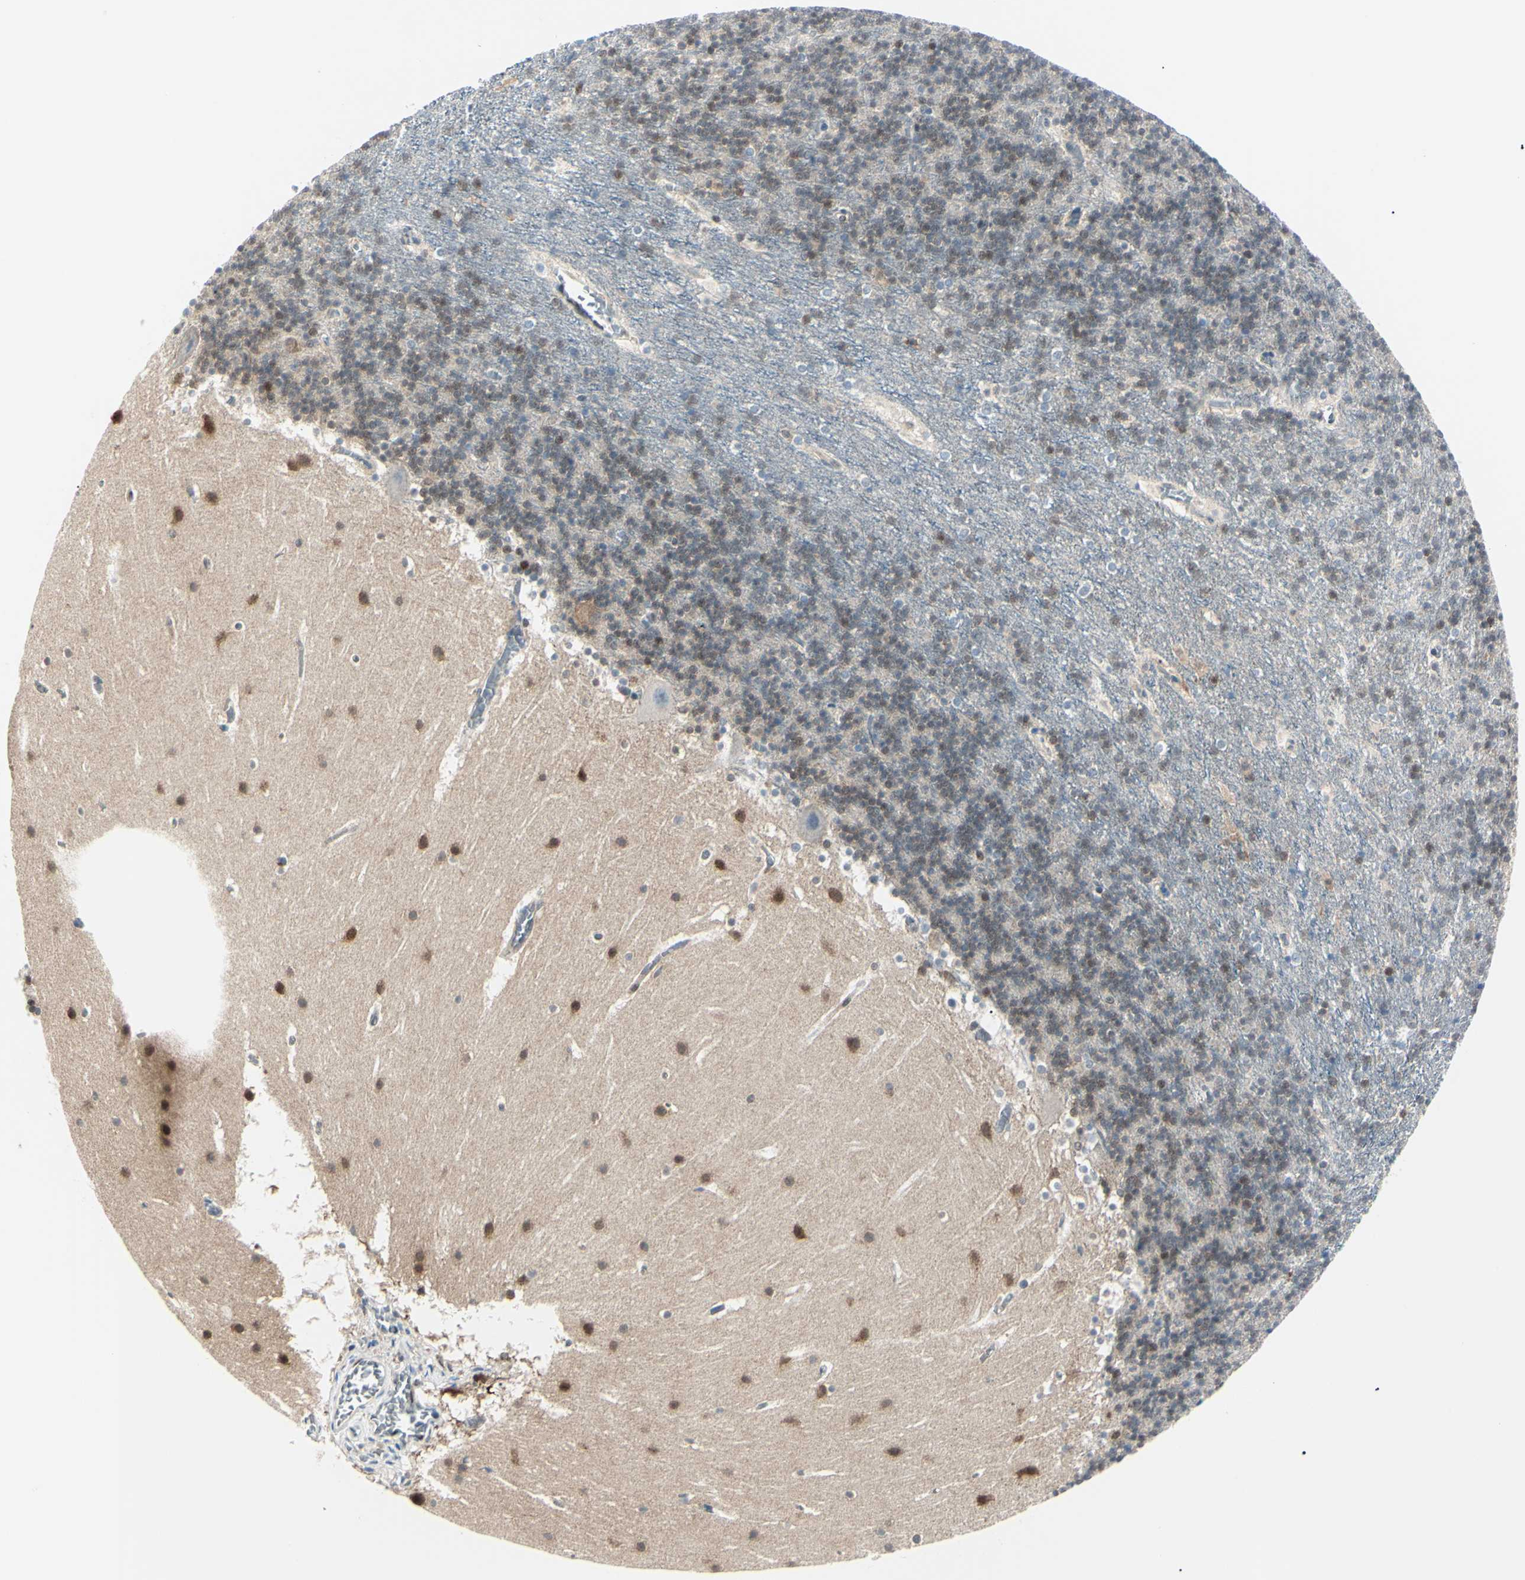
{"staining": {"intensity": "moderate", "quantity": "25%-75%", "location": "nuclear"}, "tissue": "cerebellum", "cell_type": "Cells in granular layer", "image_type": "normal", "snomed": [{"axis": "morphology", "description": "Normal tissue, NOS"}, {"axis": "topography", "description": "Cerebellum"}], "caption": "This is a micrograph of immunohistochemistry staining of unremarkable cerebellum, which shows moderate positivity in the nuclear of cells in granular layer.", "gene": "PGK1", "patient": {"sex": "male", "age": 45}}